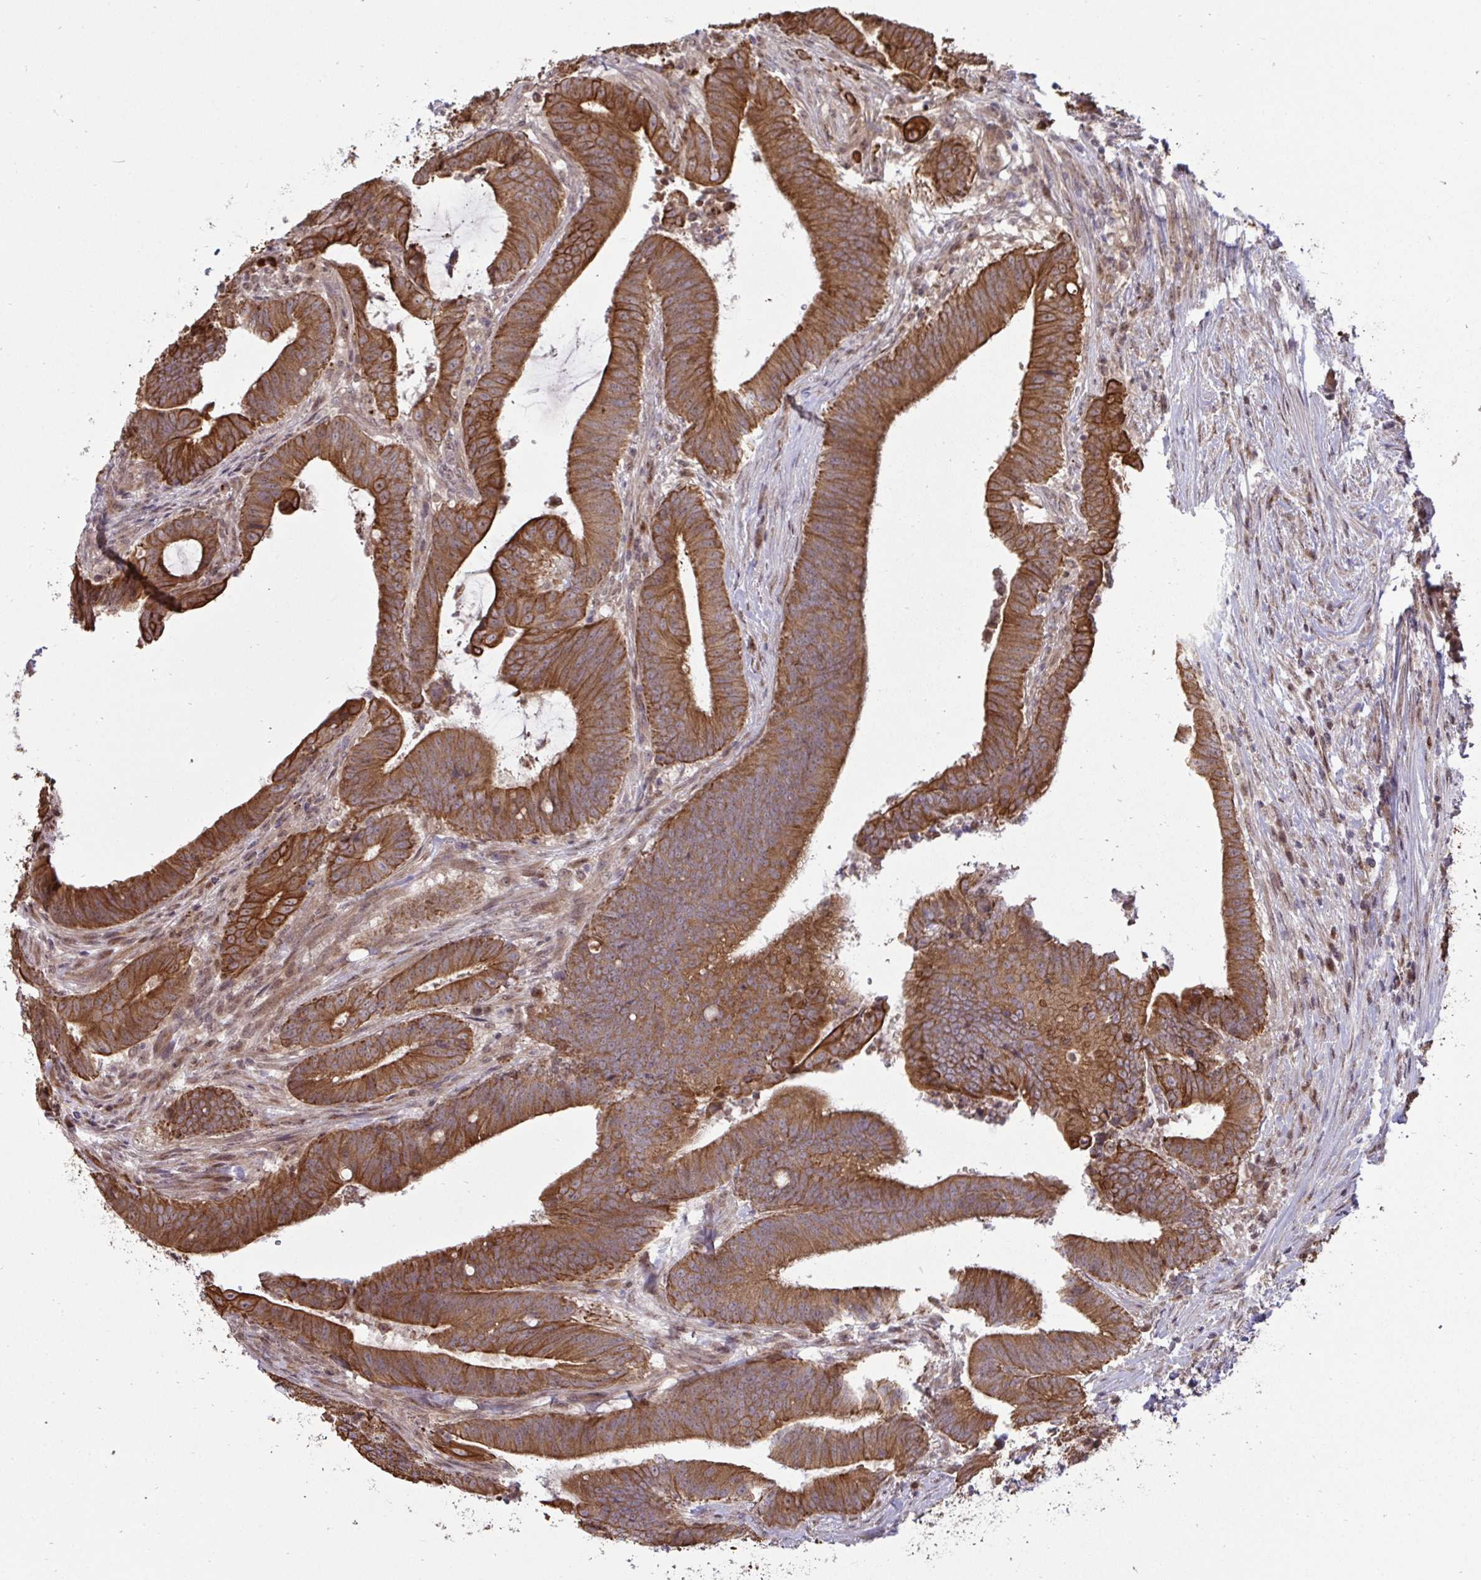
{"staining": {"intensity": "strong", "quantity": ">75%", "location": "cytoplasmic/membranous"}, "tissue": "colorectal cancer", "cell_type": "Tumor cells", "image_type": "cancer", "snomed": [{"axis": "morphology", "description": "Adenocarcinoma, NOS"}, {"axis": "topography", "description": "Colon"}], "caption": "A brown stain shows strong cytoplasmic/membranous positivity of a protein in colorectal cancer tumor cells. Using DAB (brown) and hematoxylin (blue) stains, captured at high magnification using brightfield microscopy.", "gene": "TRIM44", "patient": {"sex": "female", "age": 43}}